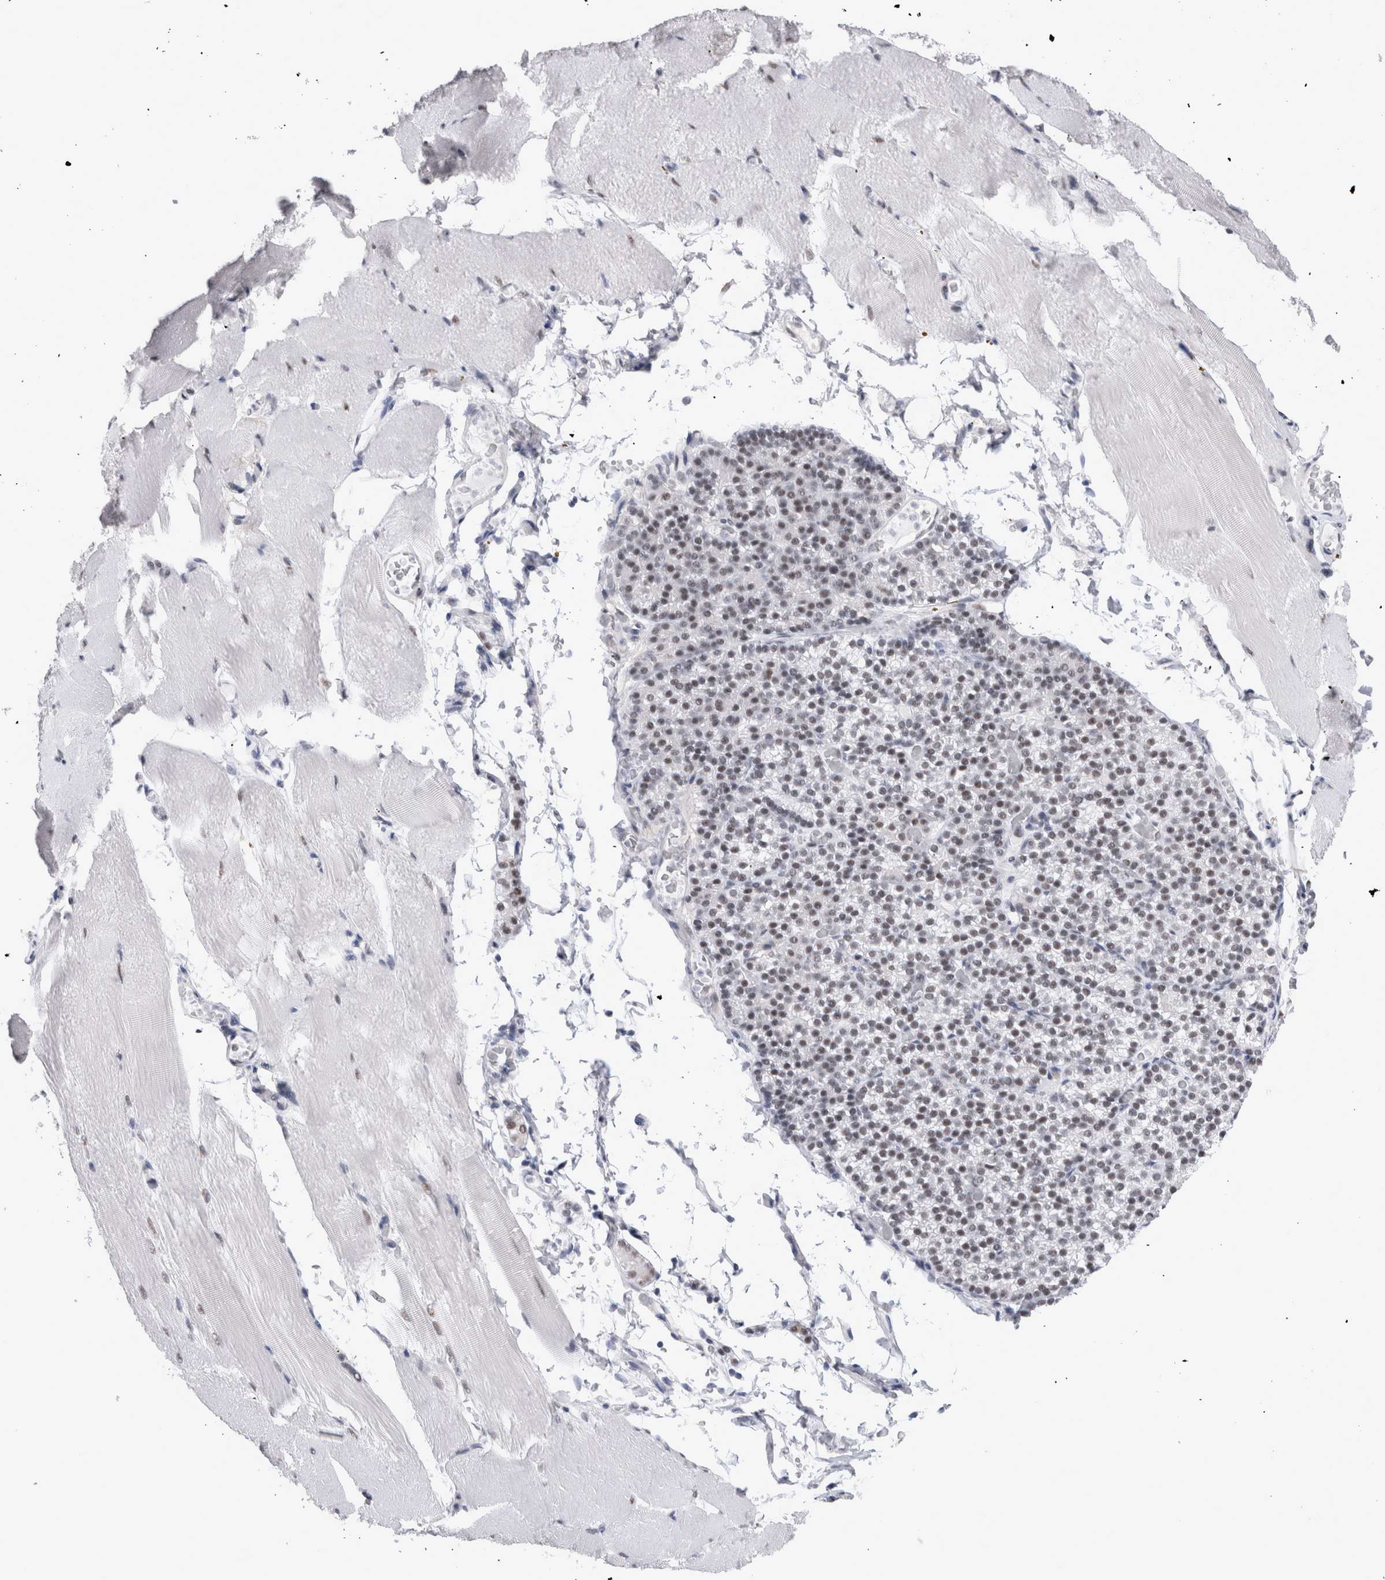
{"staining": {"intensity": "moderate", "quantity": "<25%", "location": "nuclear"}, "tissue": "skeletal muscle", "cell_type": "Myocytes", "image_type": "normal", "snomed": [{"axis": "morphology", "description": "Normal tissue, NOS"}, {"axis": "topography", "description": "Skeletal muscle"}, {"axis": "topography", "description": "Parathyroid gland"}], "caption": "Immunohistochemical staining of benign human skeletal muscle reveals <25% levels of moderate nuclear protein positivity in about <25% of myocytes.", "gene": "API5", "patient": {"sex": "female", "age": 37}}